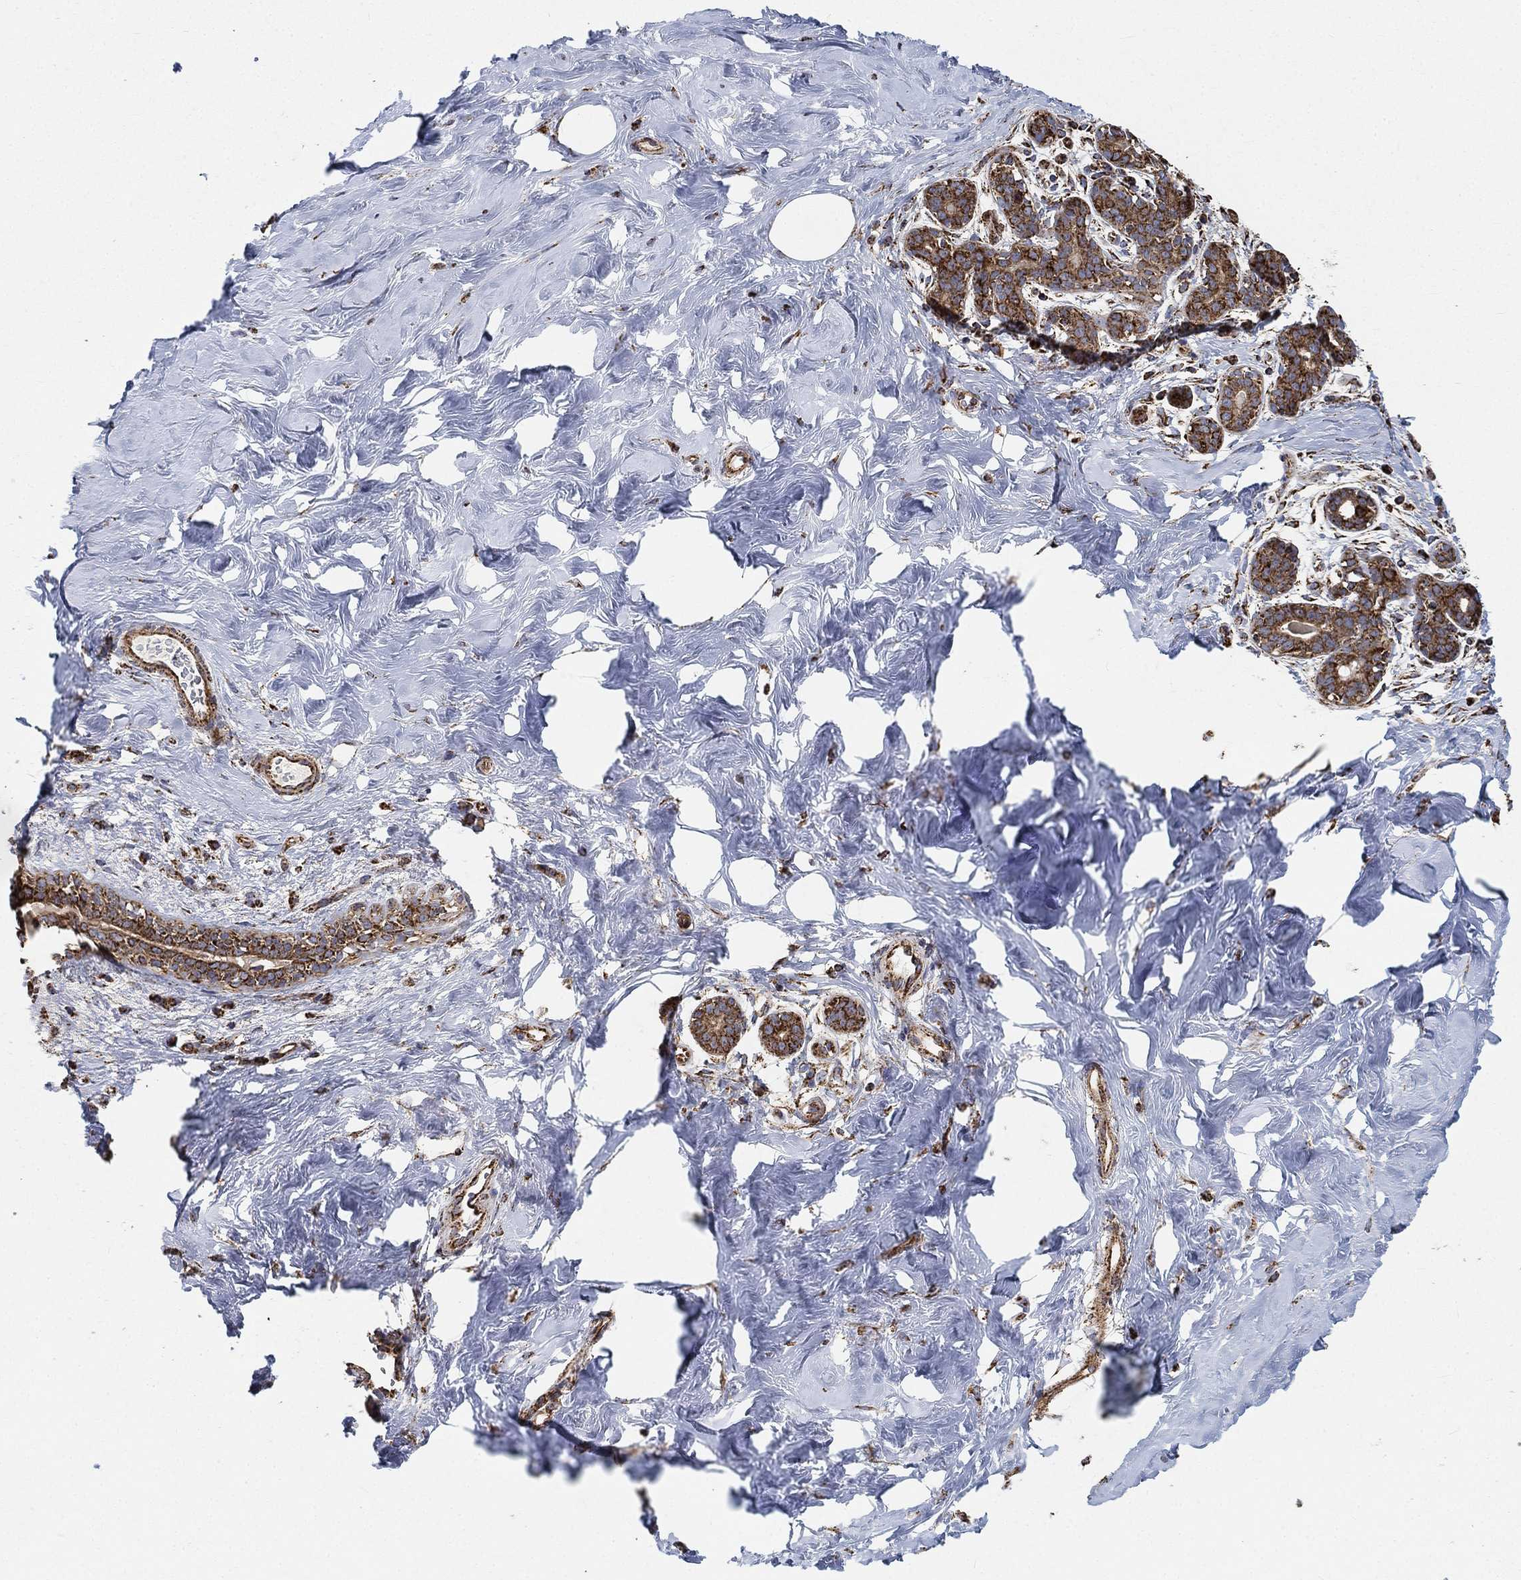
{"staining": {"intensity": "strong", "quantity": ">75%", "location": "cytoplasmic/membranous"}, "tissue": "breast", "cell_type": "Glandular cells", "image_type": "normal", "snomed": [{"axis": "morphology", "description": "Normal tissue, NOS"}, {"axis": "topography", "description": "Breast"}], "caption": "This photomicrograph reveals immunohistochemistry (IHC) staining of unremarkable breast, with high strong cytoplasmic/membranous staining in about >75% of glandular cells.", "gene": "SLC38A7", "patient": {"sex": "female", "age": 43}}